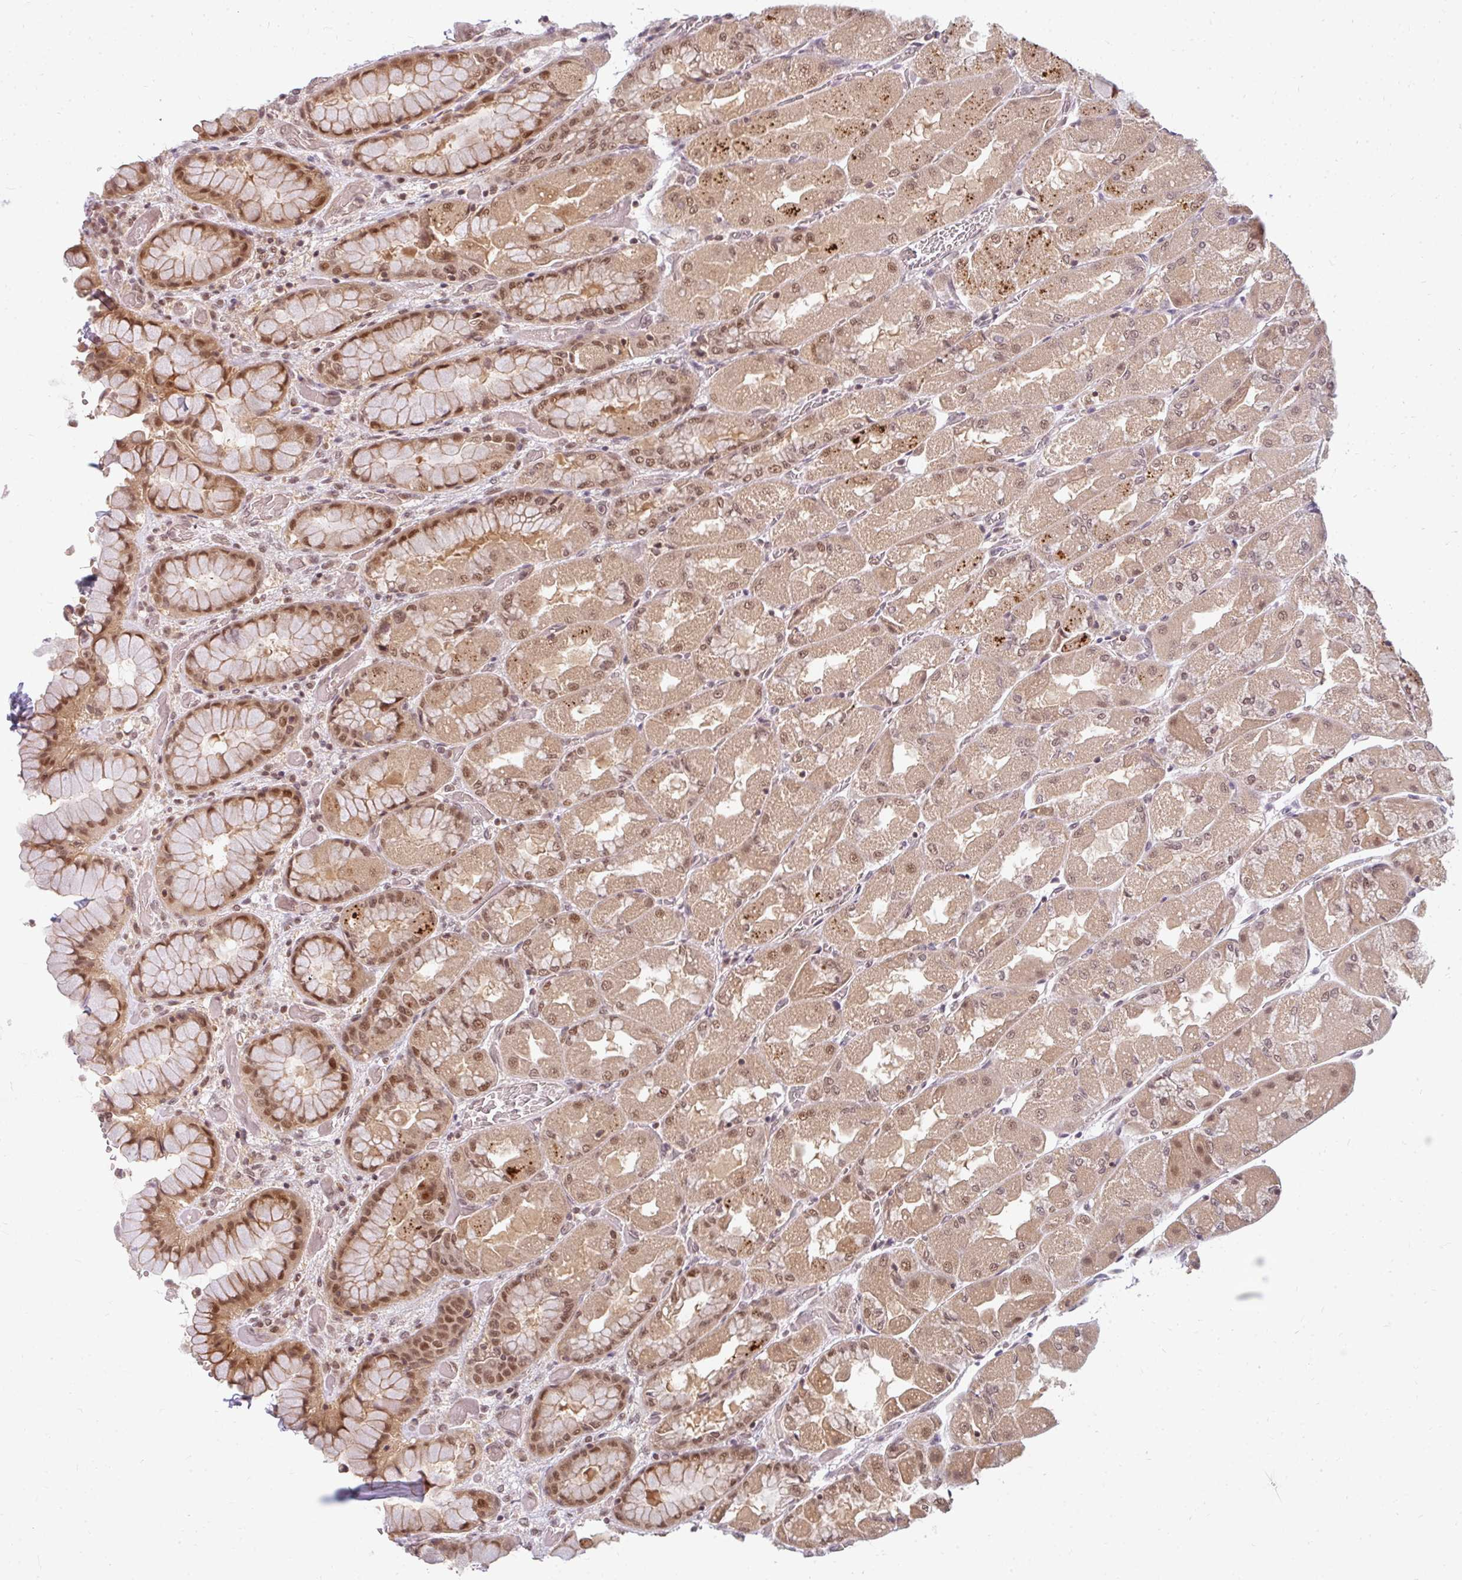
{"staining": {"intensity": "moderate", "quantity": ">75%", "location": "cytoplasmic/membranous,nuclear"}, "tissue": "stomach", "cell_type": "Glandular cells", "image_type": "normal", "snomed": [{"axis": "morphology", "description": "Normal tissue, NOS"}, {"axis": "topography", "description": "Stomach"}], "caption": "This photomicrograph displays immunohistochemistry (IHC) staining of unremarkable stomach, with medium moderate cytoplasmic/membranous,nuclear expression in about >75% of glandular cells.", "gene": "GTF3C6", "patient": {"sex": "female", "age": 61}}